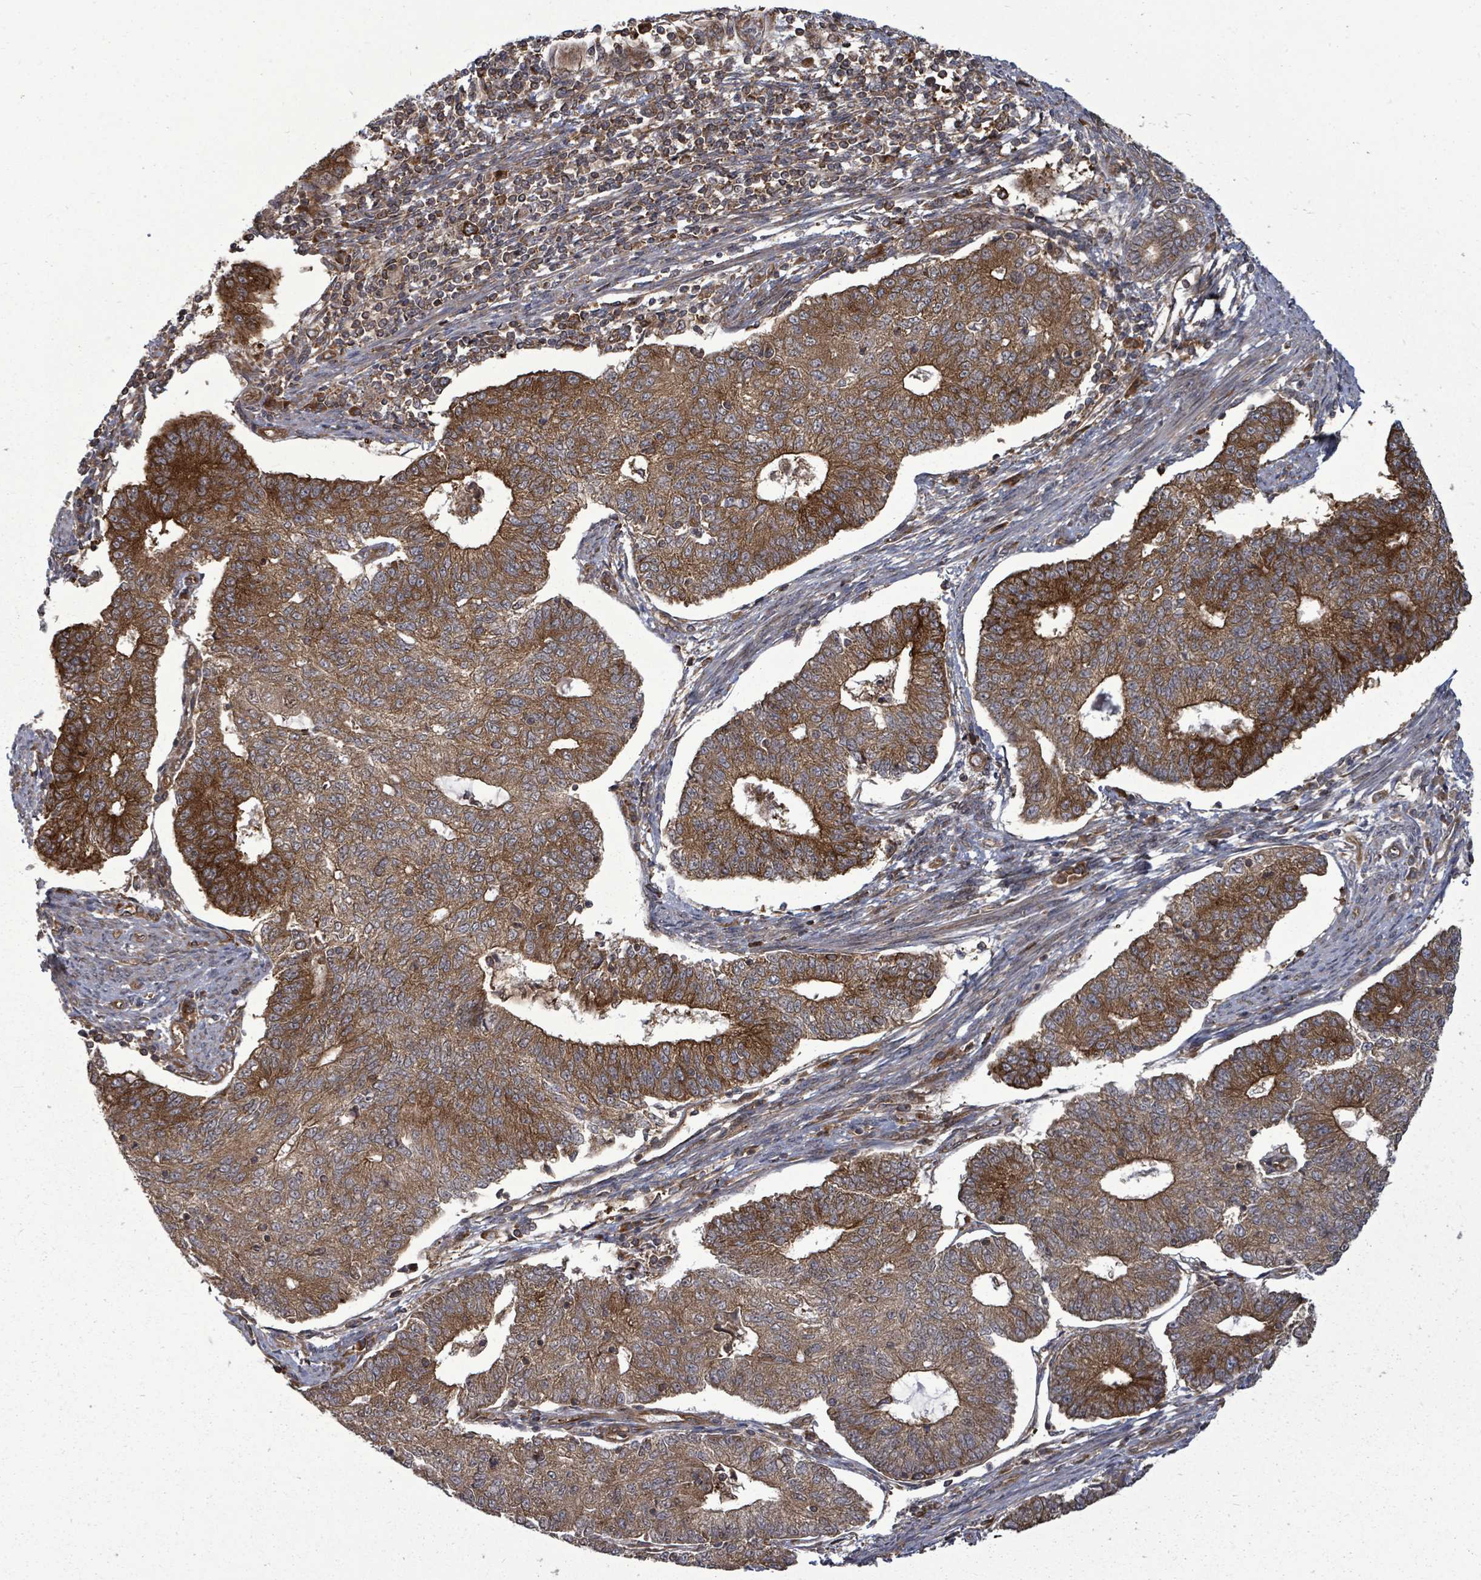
{"staining": {"intensity": "strong", "quantity": ">75%", "location": "cytoplasmic/membranous,nuclear"}, "tissue": "endometrial cancer", "cell_type": "Tumor cells", "image_type": "cancer", "snomed": [{"axis": "morphology", "description": "Adenocarcinoma, NOS"}, {"axis": "topography", "description": "Endometrium"}], "caption": "A brown stain labels strong cytoplasmic/membranous and nuclear positivity of a protein in human endometrial cancer (adenocarcinoma) tumor cells.", "gene": "EIF3C", "patient": {"sex": "female", "age": 56}}